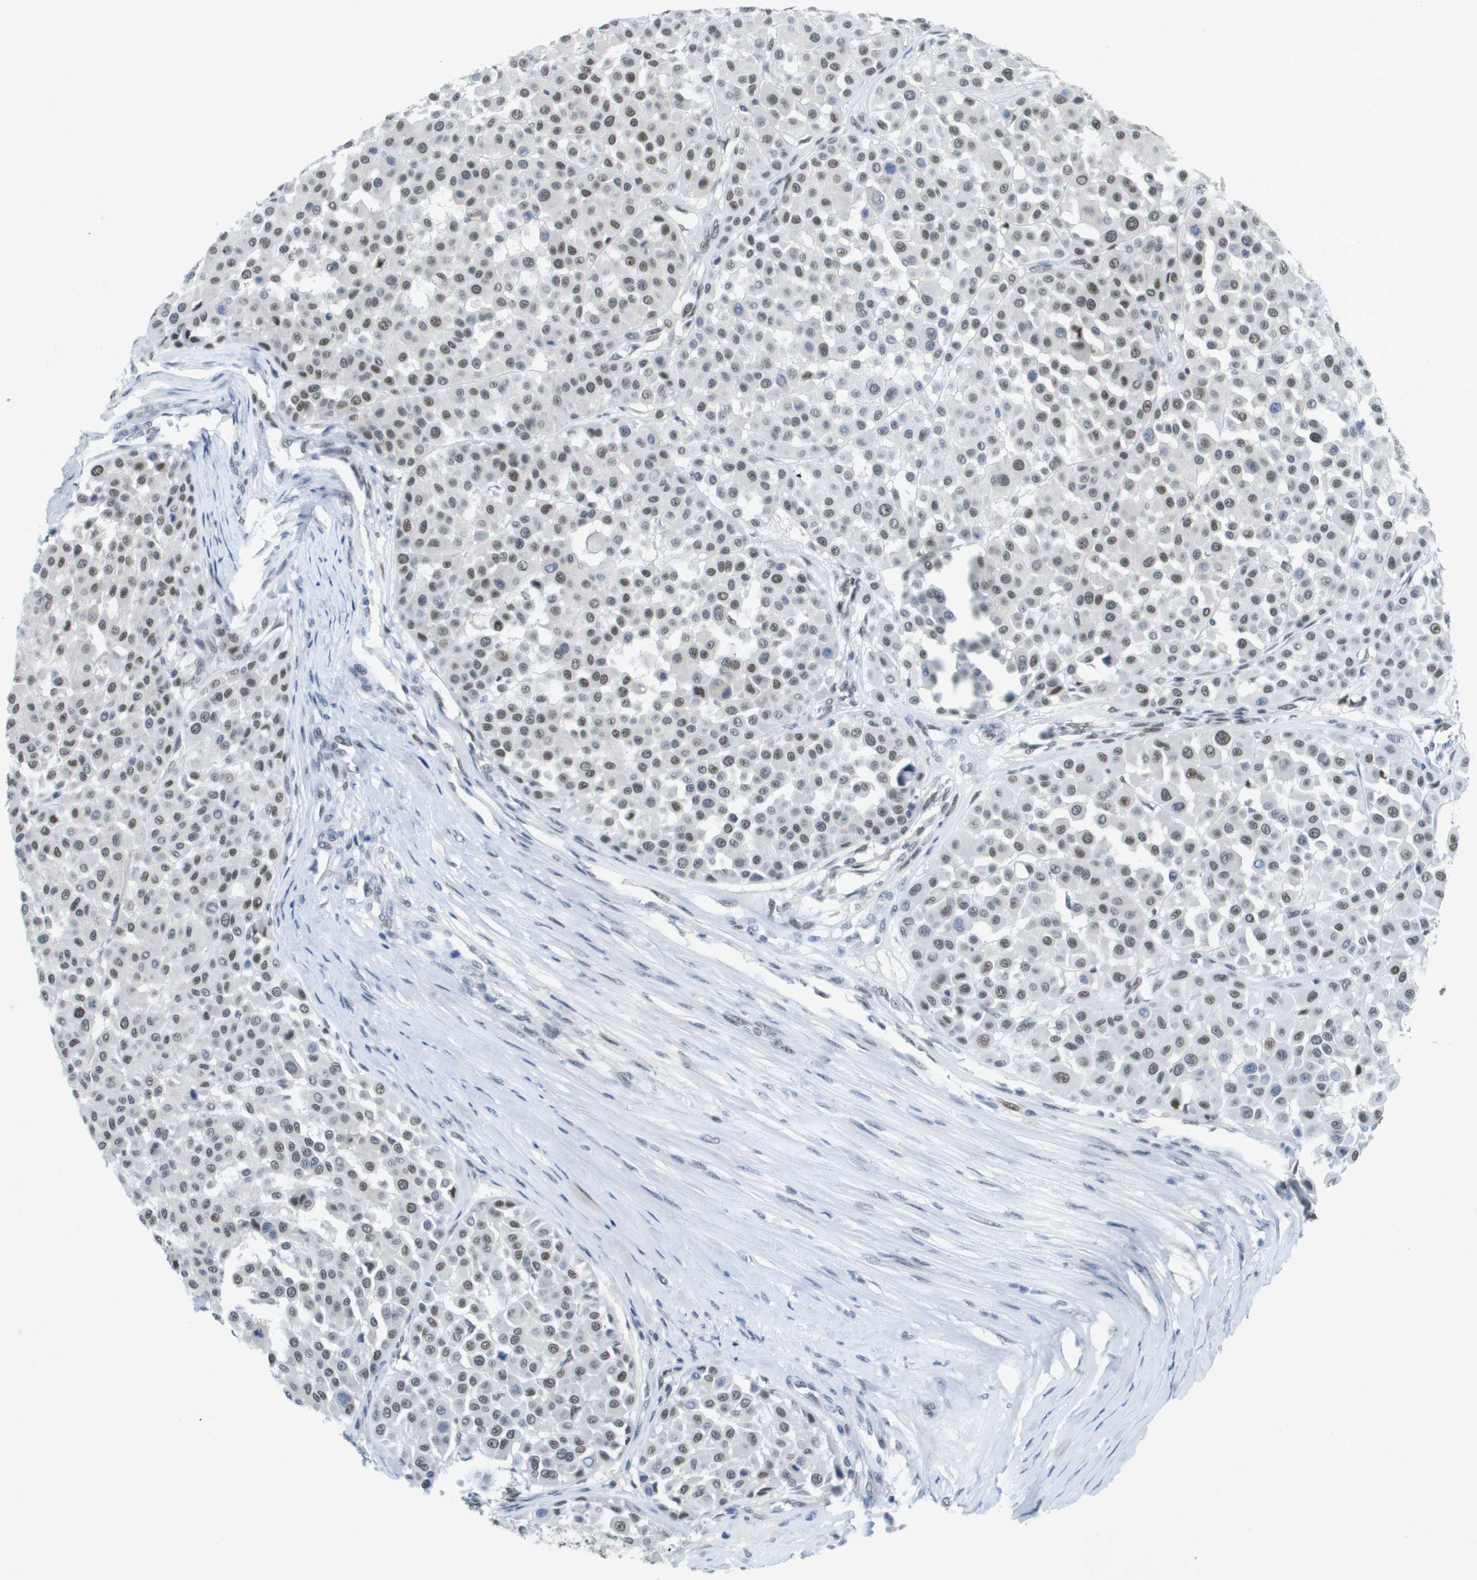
{"staining": {"intensity": "moderate", "quantity": ">75%", "location": "nuclear"}, "tissue": "melanoma", "cell_type": "Tumor cells", "image_type": "cancer", "snomed": [{"axis": "morphology", "description": "Malignant melanoma, Metastatic site"}, {"axis": "topography", "description": "Soft tissue"}], "caption": "The immunohistochemical stain highlights moderate nuclear staining in tumor cells of melanoma tissue.", "gene": "TP53RK", "patient": {"sex": "male", "age": 41}}